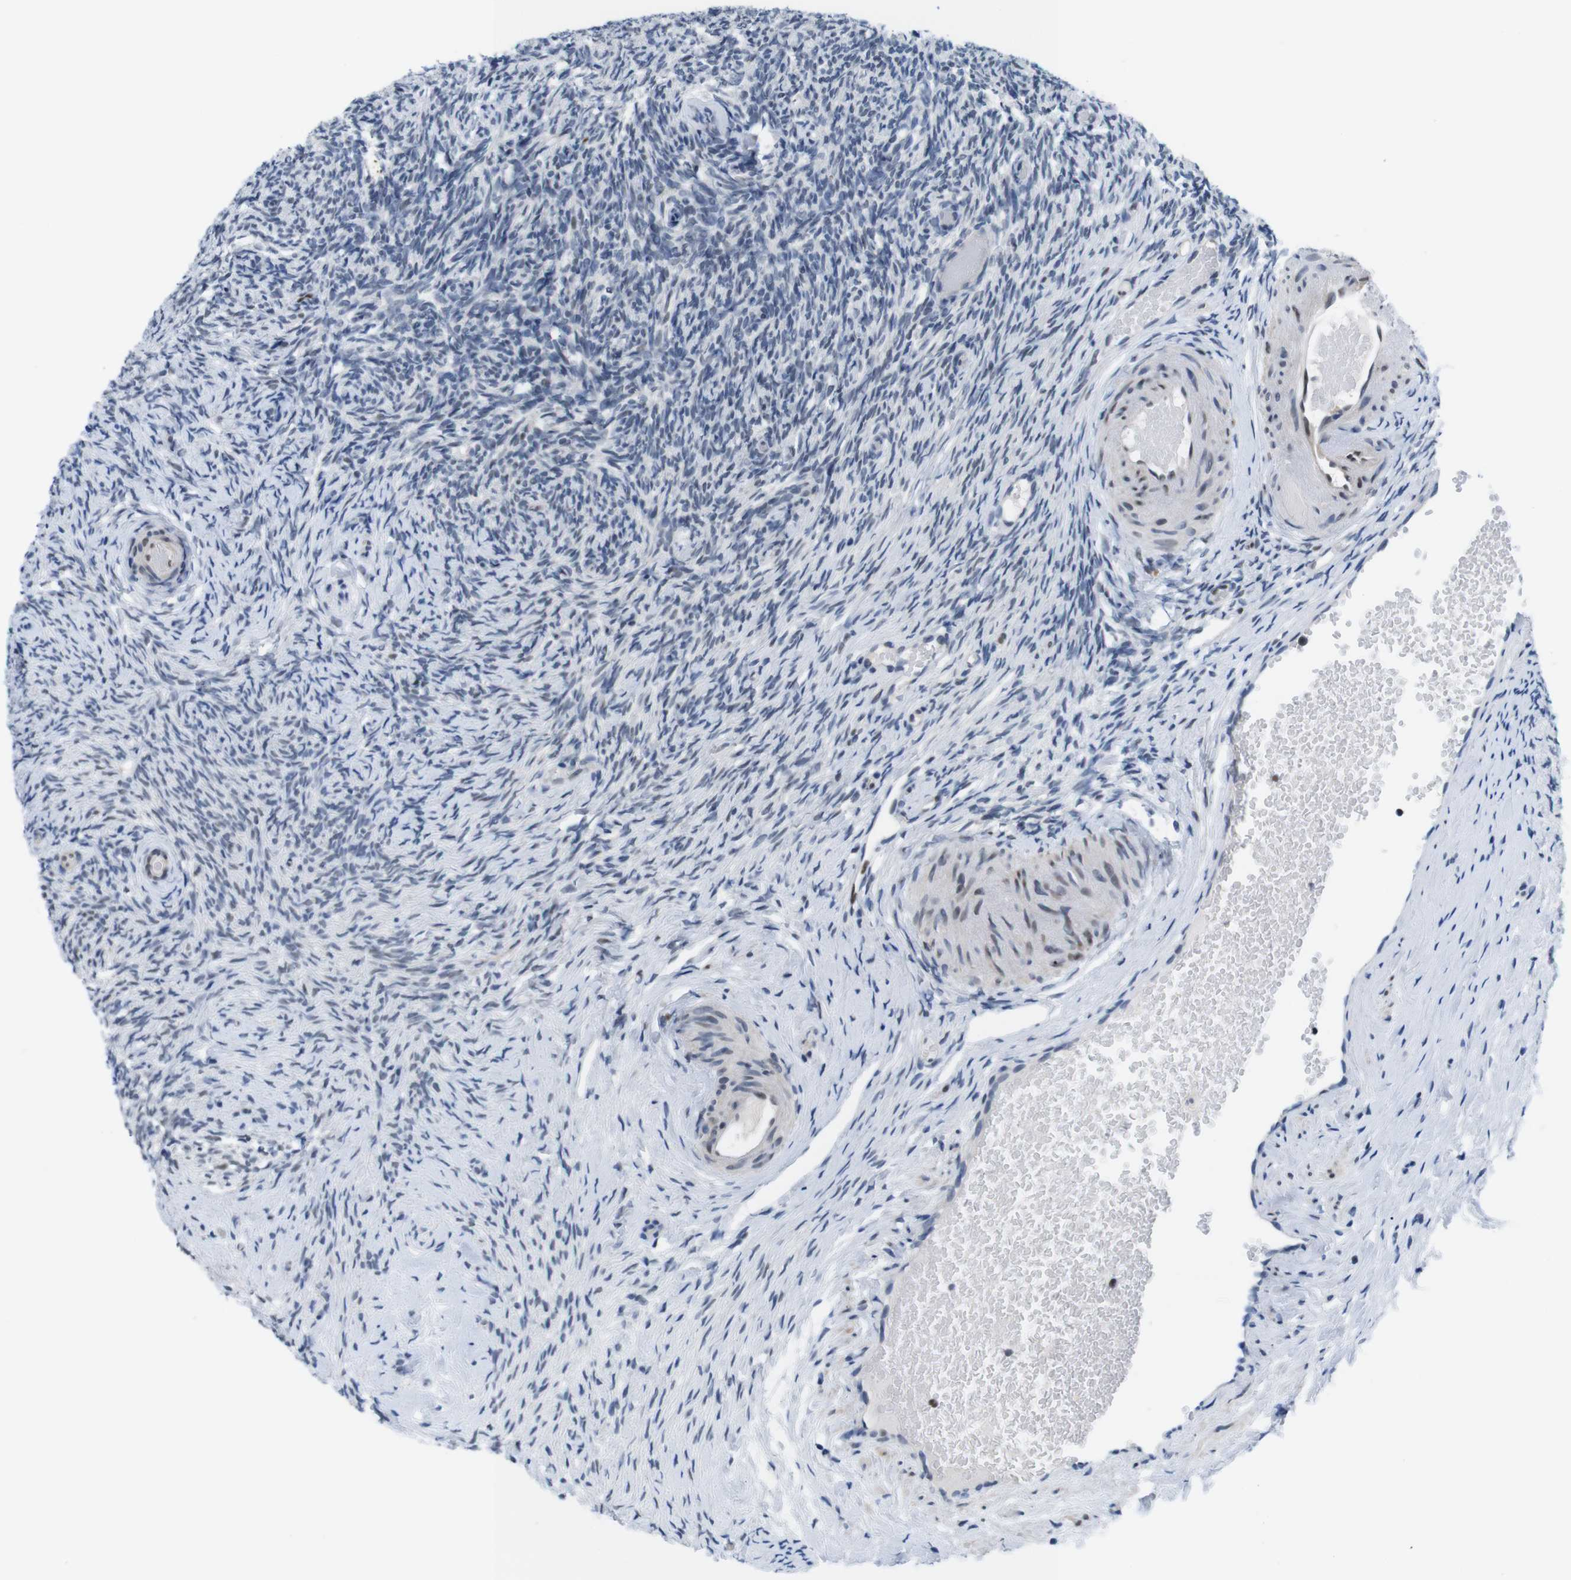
{"staining": {"intensity": "weak", "quantity": "<25%", "location": "nuclear"}, "tissue": "ovary", "cell_type": "Ovarian stroma cells", "image_type": "normal", "snomed": [{"axis": "morphology", "description": "Normal tissue, NOS"}, {"axis": "topography", "description": "Ovary"}], "caption": "This image is of normal ovary stained with IHC to label a protein in brown with the nuclei are counter-stained blue. There is no staining in ovarian stroma cells.", "gene": "PSME3", "patient": {"sex": "female", "age": 60}}